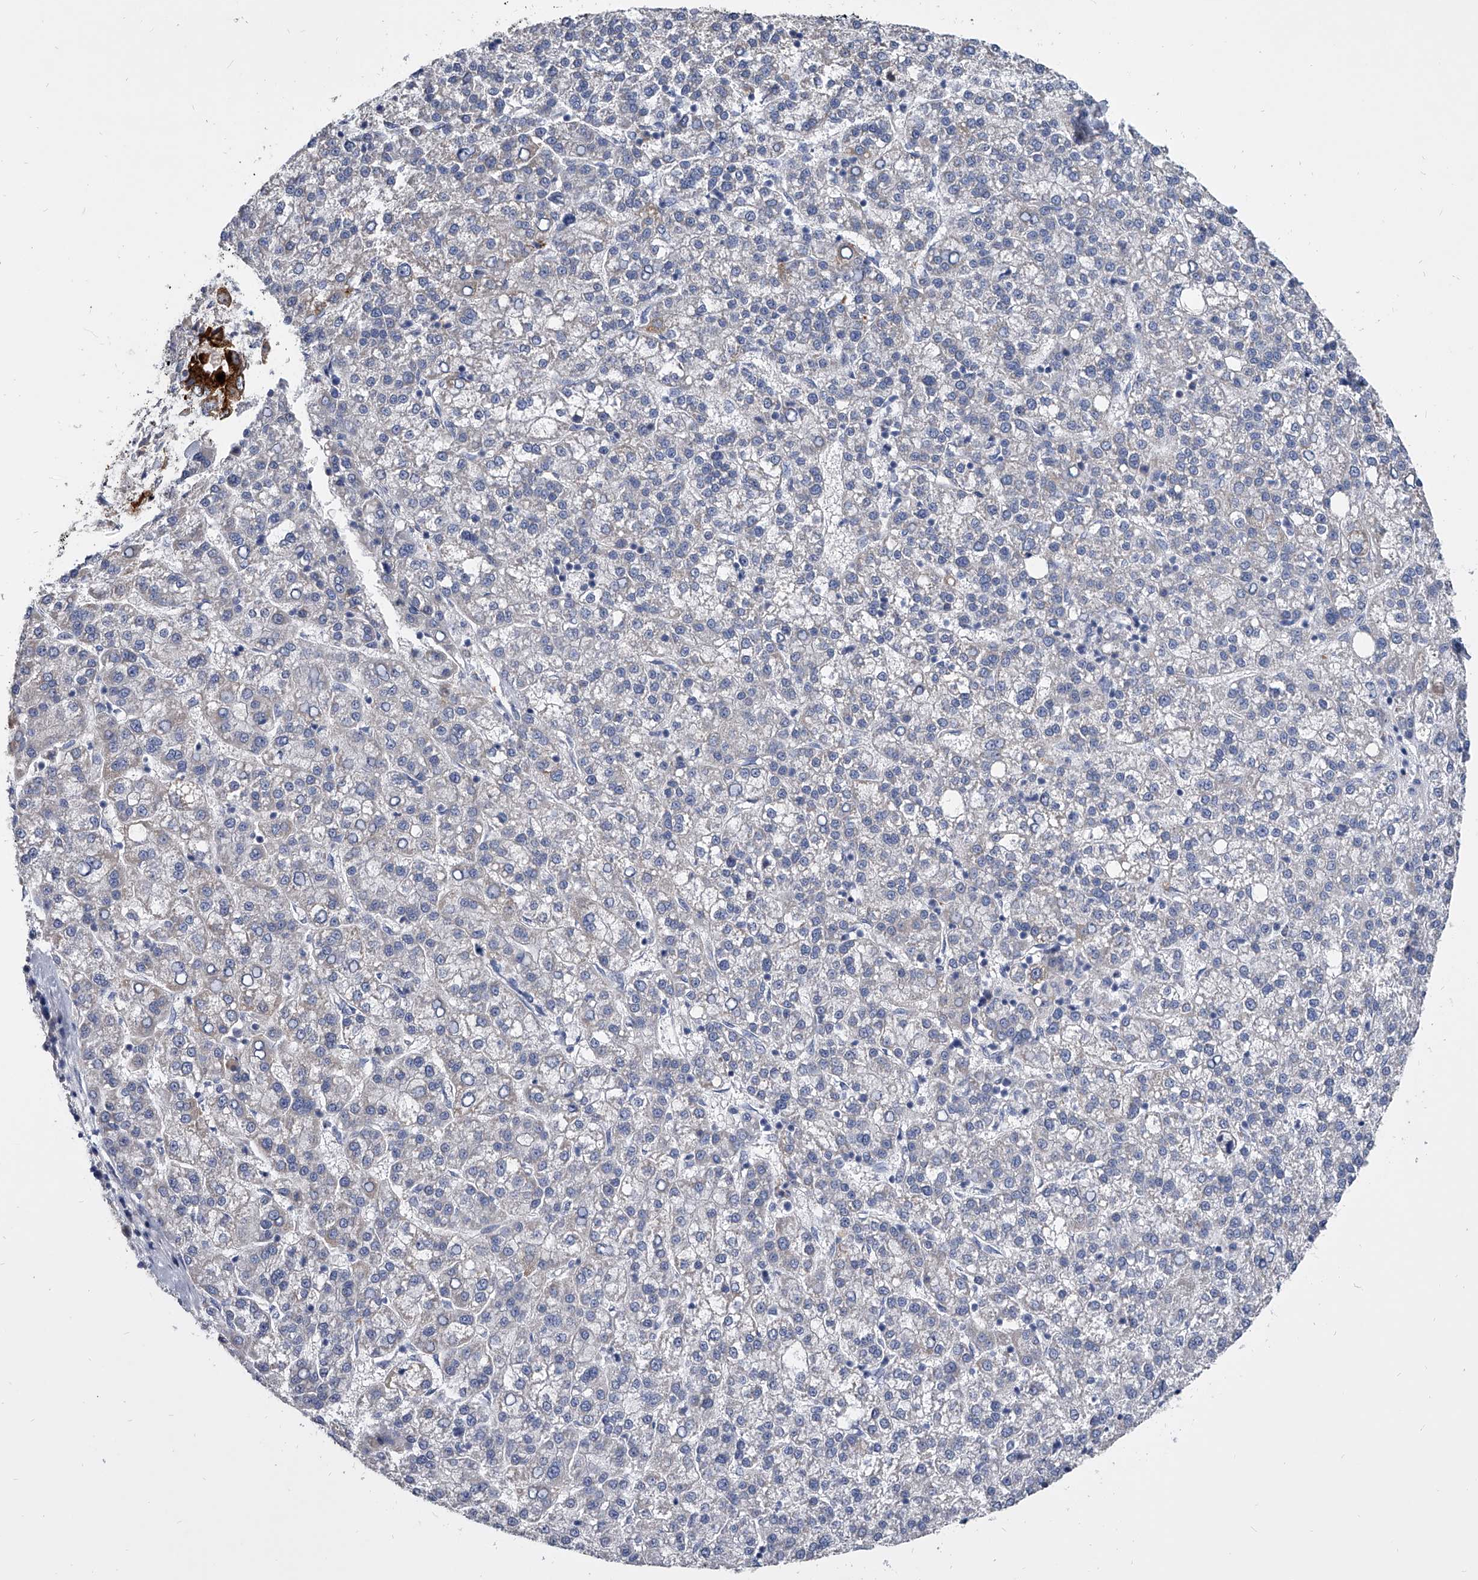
{"staining": {"intensity": "negative", "quantity": "none", "location": "none"}, "tissue": "liver cancer", "cell_type": "Tumor cells", "image_type": "cancer", "snomed": [{"axis": "morphology", "description": "Carcinoma, Hepatocellular, NOS"}, {"axis": "topography", "description": "Liver"}], "caption": "Hepatocellular carcinoma (liver) was stained to show a protein in brown. There is no significant expression in tumor cells. (Stains: DAB immunohistochemistry with hematoxylin counter stain, Microscopy: brightfield microscopy at high magnification).", "gene": "SPP1", "patient": {"sex": "female", "age": 58}}